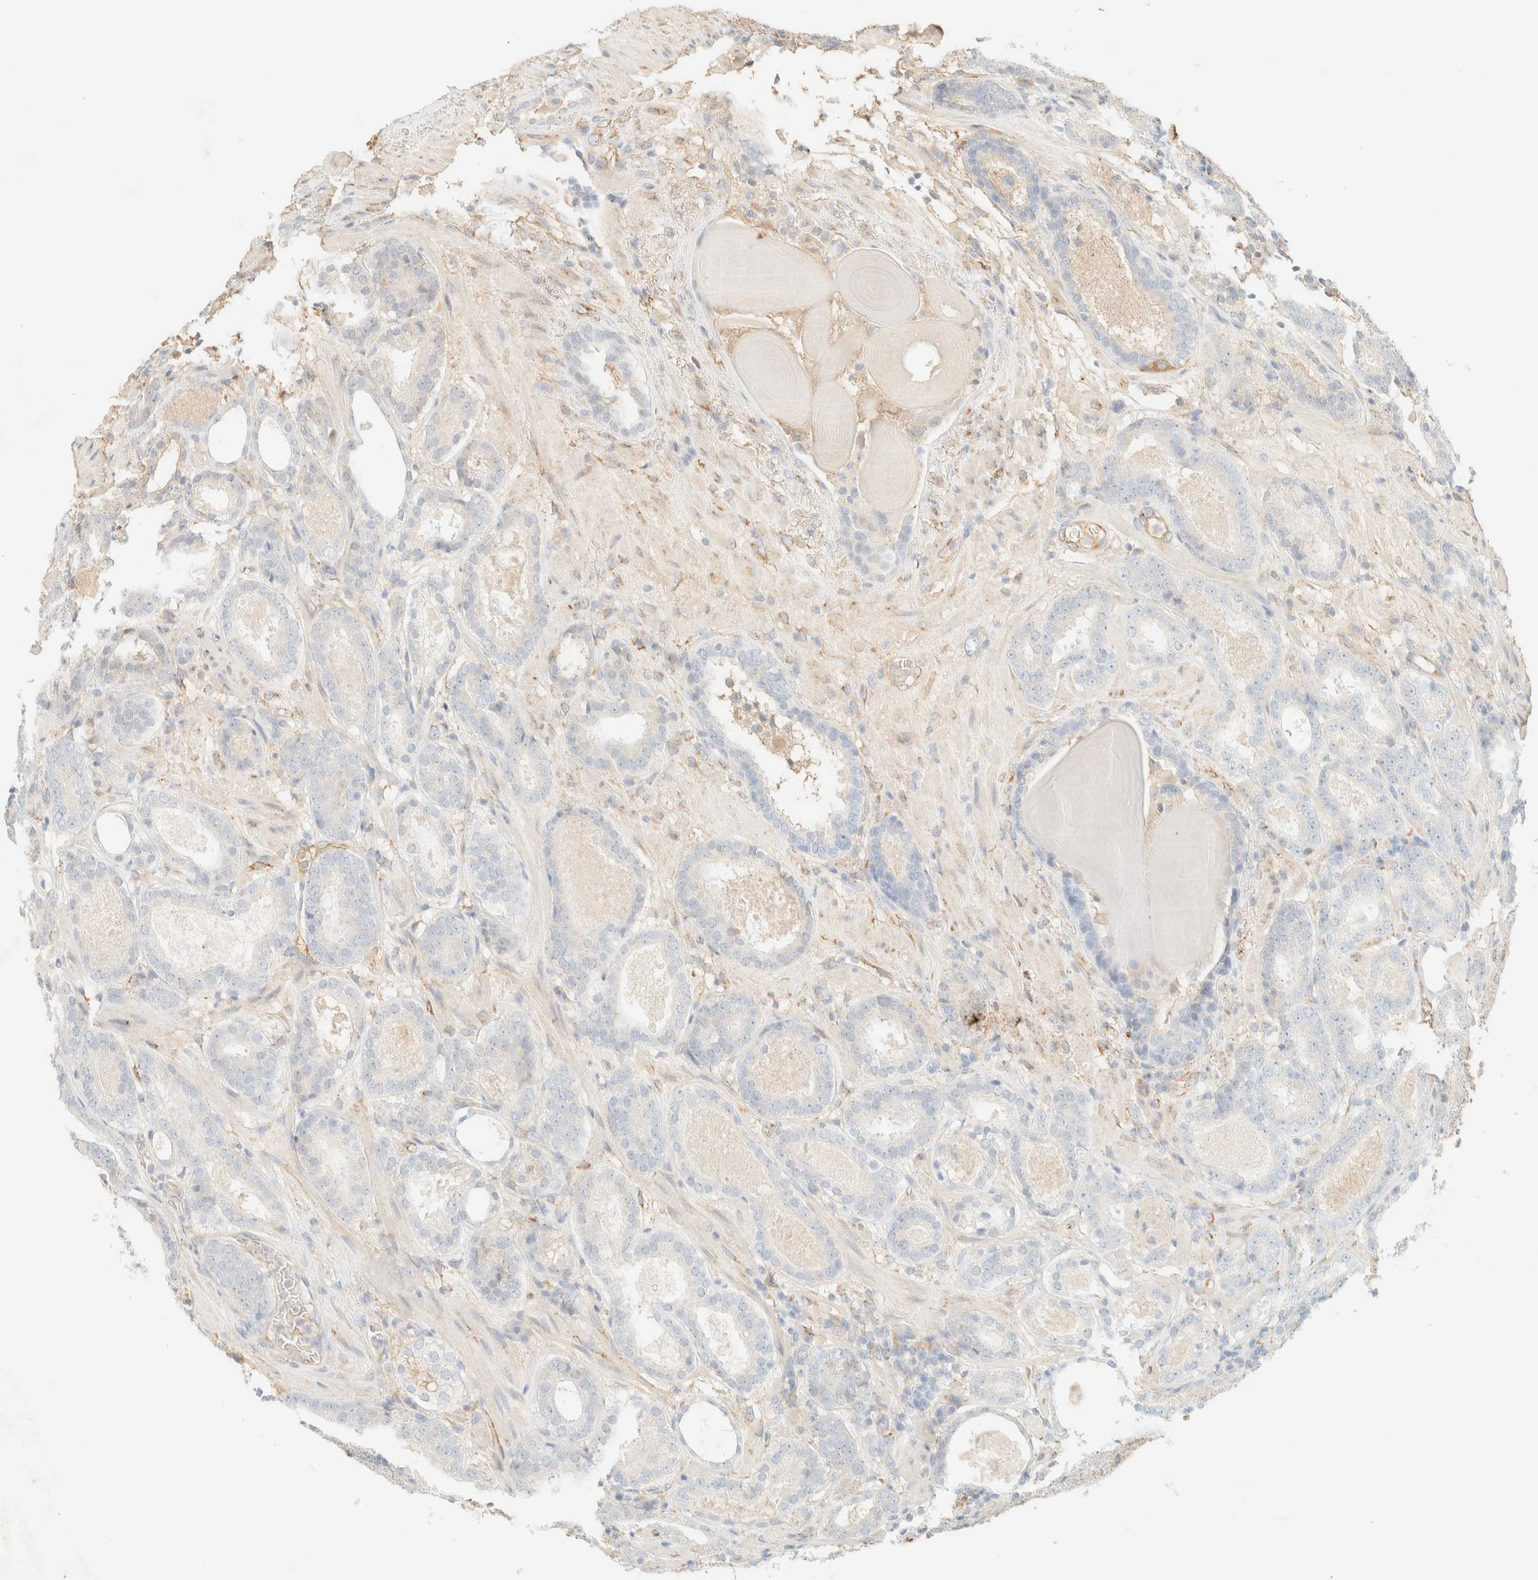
{"staining": {"intensity": "negative", "quantity": "none", "location": "none"}, "tissue": "prostate cancer", "cell_type": "Tumor cells", "image_type": "cancer", "snomed": [{"axis": "morphology", "description": "Adenocarcinoma, Low grade"}, {"axis": "topography", "description": "Prostate"}], "caption": "Immunohistochemistry (IHC) photomicrograph of neoplastic tissue: human prostate adenocarcinoma (low-grade) stained with DAB (3,3'-diaminobenzidine) shows no significant protein staining in tumor cells. (Immunohistochemistry, brightfield microscopy, high magnification).", "gene": "SPARCL1", "patient": {"sex": "male", "age": 69}}